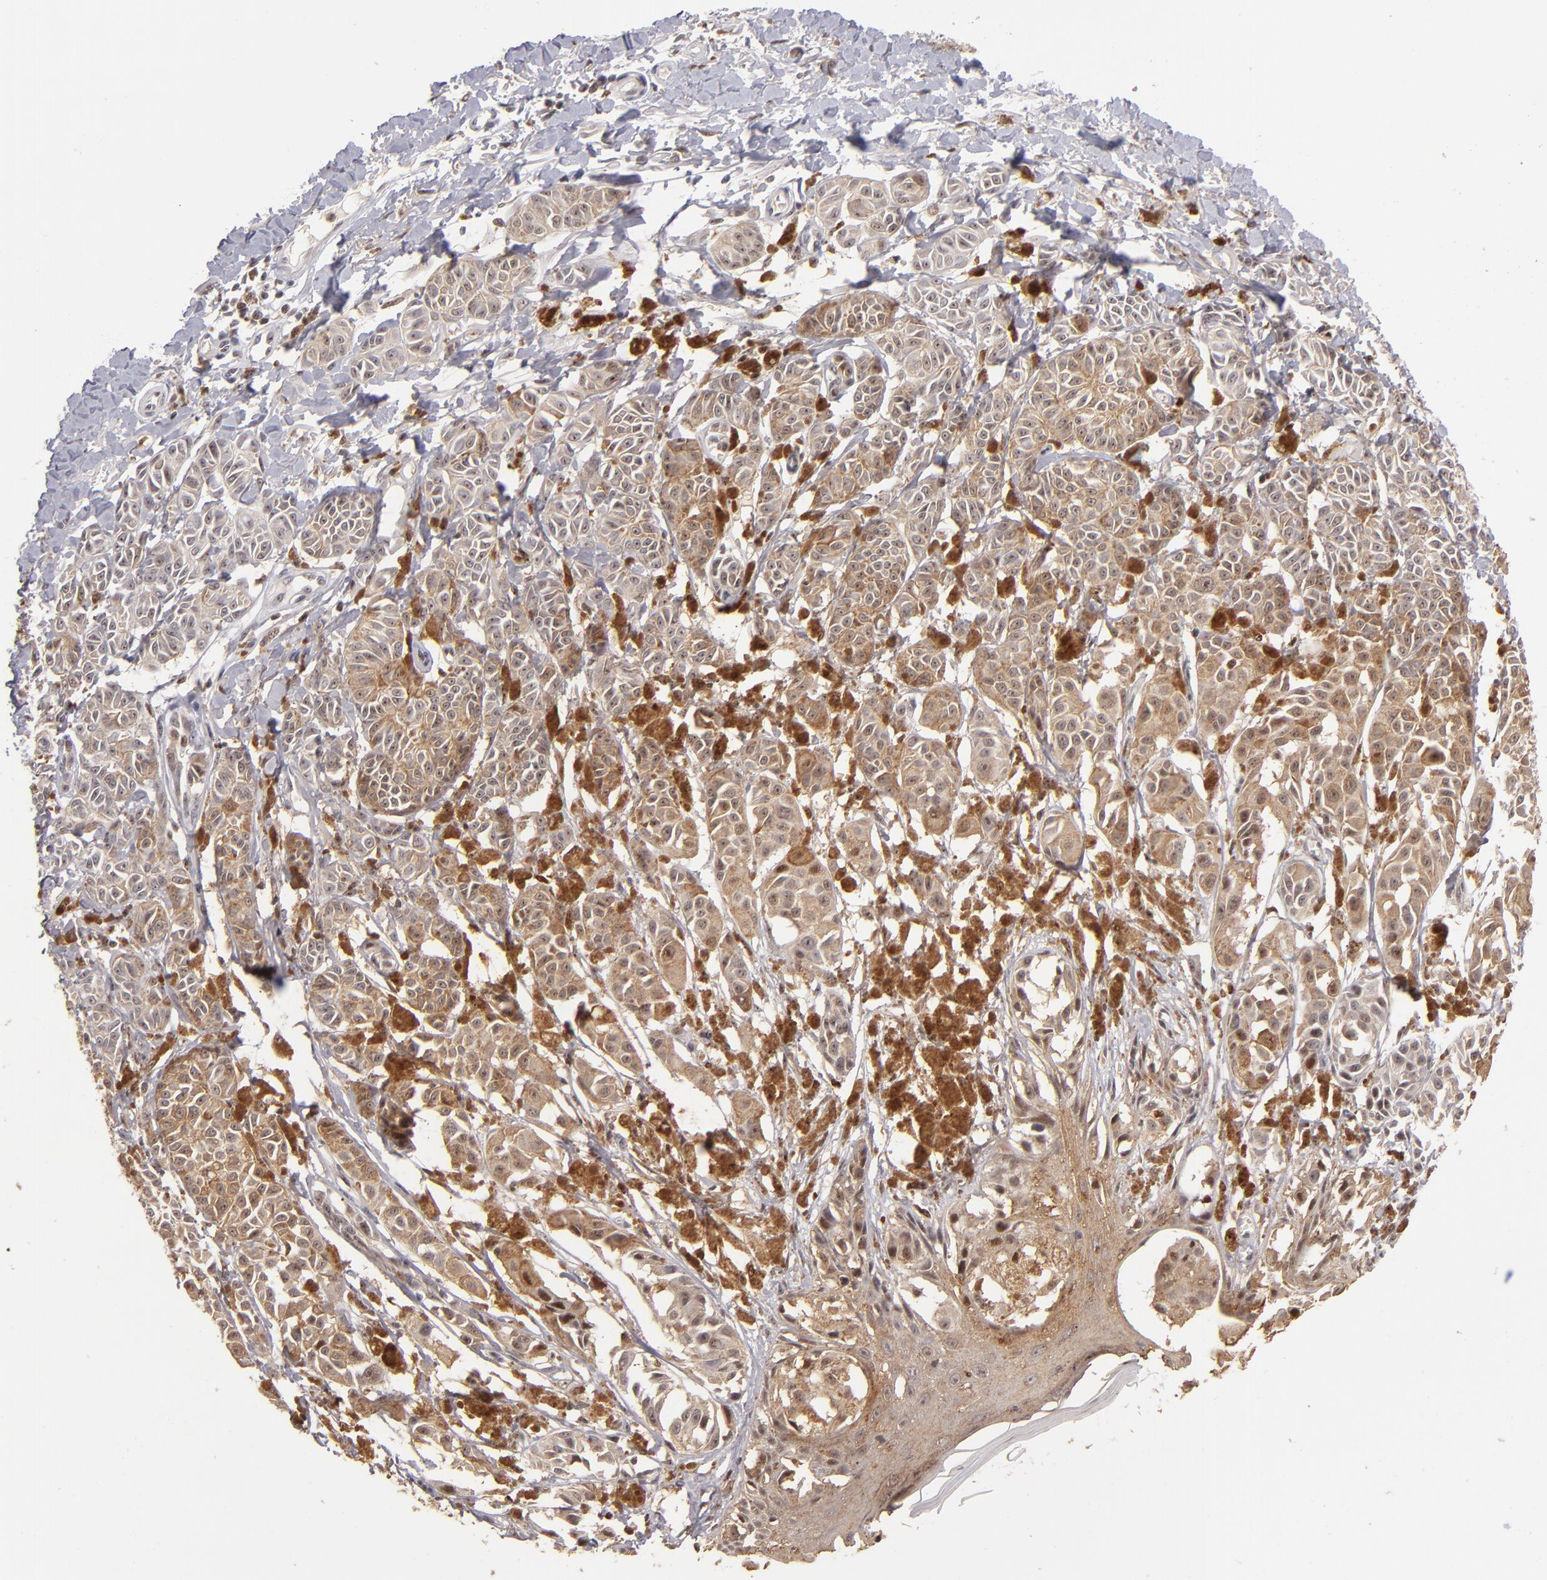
{"staining": {"intensity": "moderate", "quantity": "<25%", "location": "cytoplasmic/membranous,nuclear"}, "tissue": "melanoma", "cell_type": "Tumor cells", "image_type": "cancer", "snomed": [{"axis": "morphology", "description": "Malignant melanoma, NOS"}, {"axis": "topography", "description": "Skin"}], "caption": "Immunohistochemical staining of melanoma demonstrates low levels of moderate cytoplasmic/membranous and nuclear positivity in about <25% of tumor cells.", "gene": "PCNX4", "patient": {"sex": "male", "age": 76}}